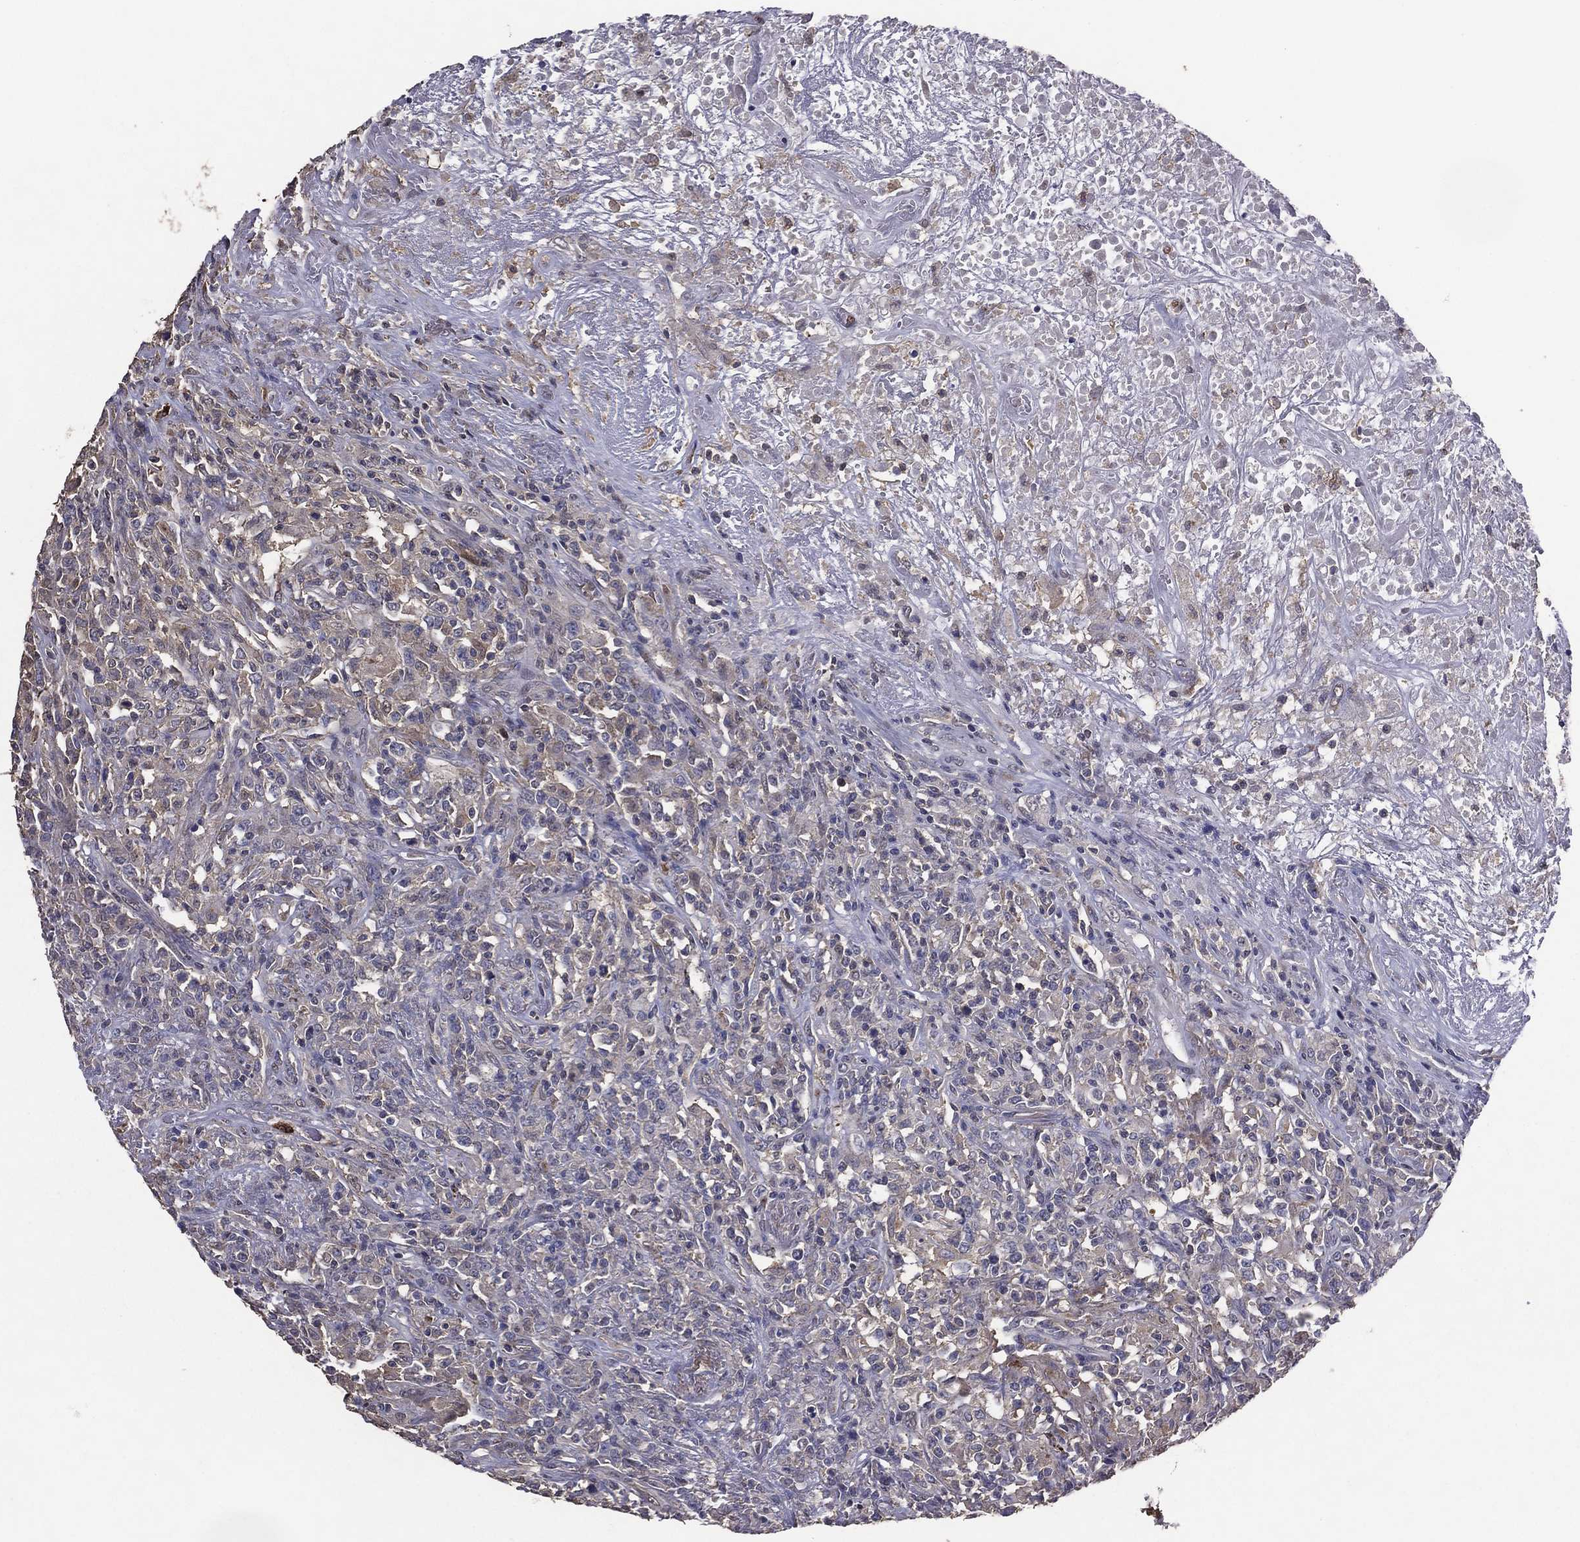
{"staining": {"intensity": "negative", "quantity": "none", "location": "none"}, "tissue": "lymphoma", "cell_type": "Tumor cells", "image_type": "cancer", "snomed": [{"axis": "morphology", "description": "Malignant lymphoma, non-Hodgkin's type, High grade"}, {"axis": "topography", "description": "Lung"}], "caption": "Malignant lymphoma, non-Hodgkin's type (high-grade) stained for a protein using IHC displays no positivity tumor cells.", "gene": "GPR183", "patient": {"sex": "male", "age": 79}}